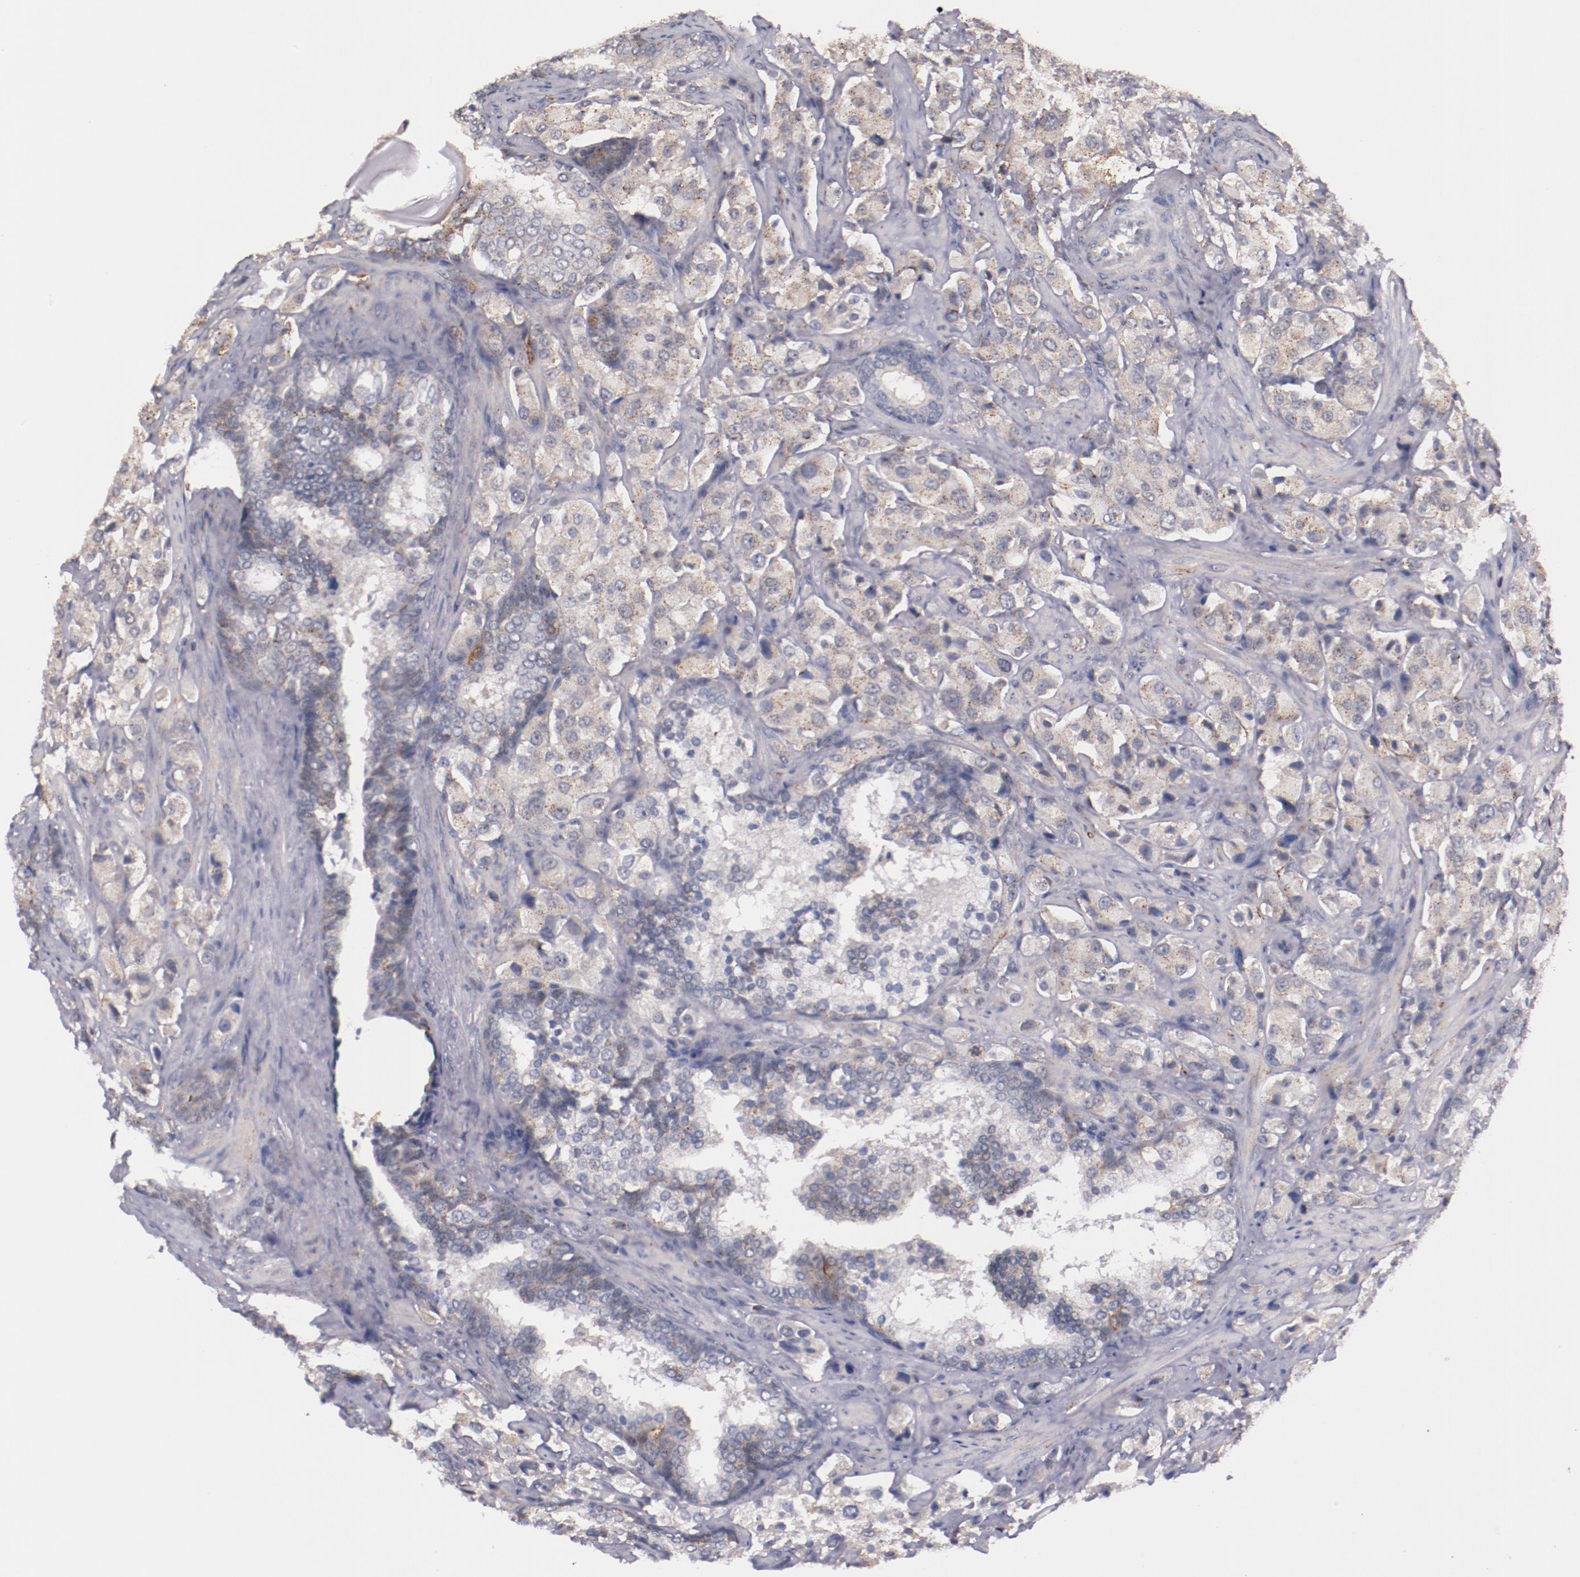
{"staining": {"intensity": "weak", "quantity": ">75%", "location": "cytoplasmic/membranous"}, "tissue": "prostate cancer", "cell_type": "Tumor cells", "image_type": "cancer", "snomed": [{"axis": "morphology", "description": "Adenocarcinoma, Medium grade"}, {"axis": "topography", "description": "Prostate"}], "caption": "Prostate cancer tissue reveals weak cytoplasmic/membranous staining in about >75% of tumor cells (Stains: DAB (3,3'-diaminobenzidine) in brown, nuclei in blue, Microscopy: brightfield microscopy at high magnification).", "gene": "SYP", "patient": {"sex": "male", "age": 70}}